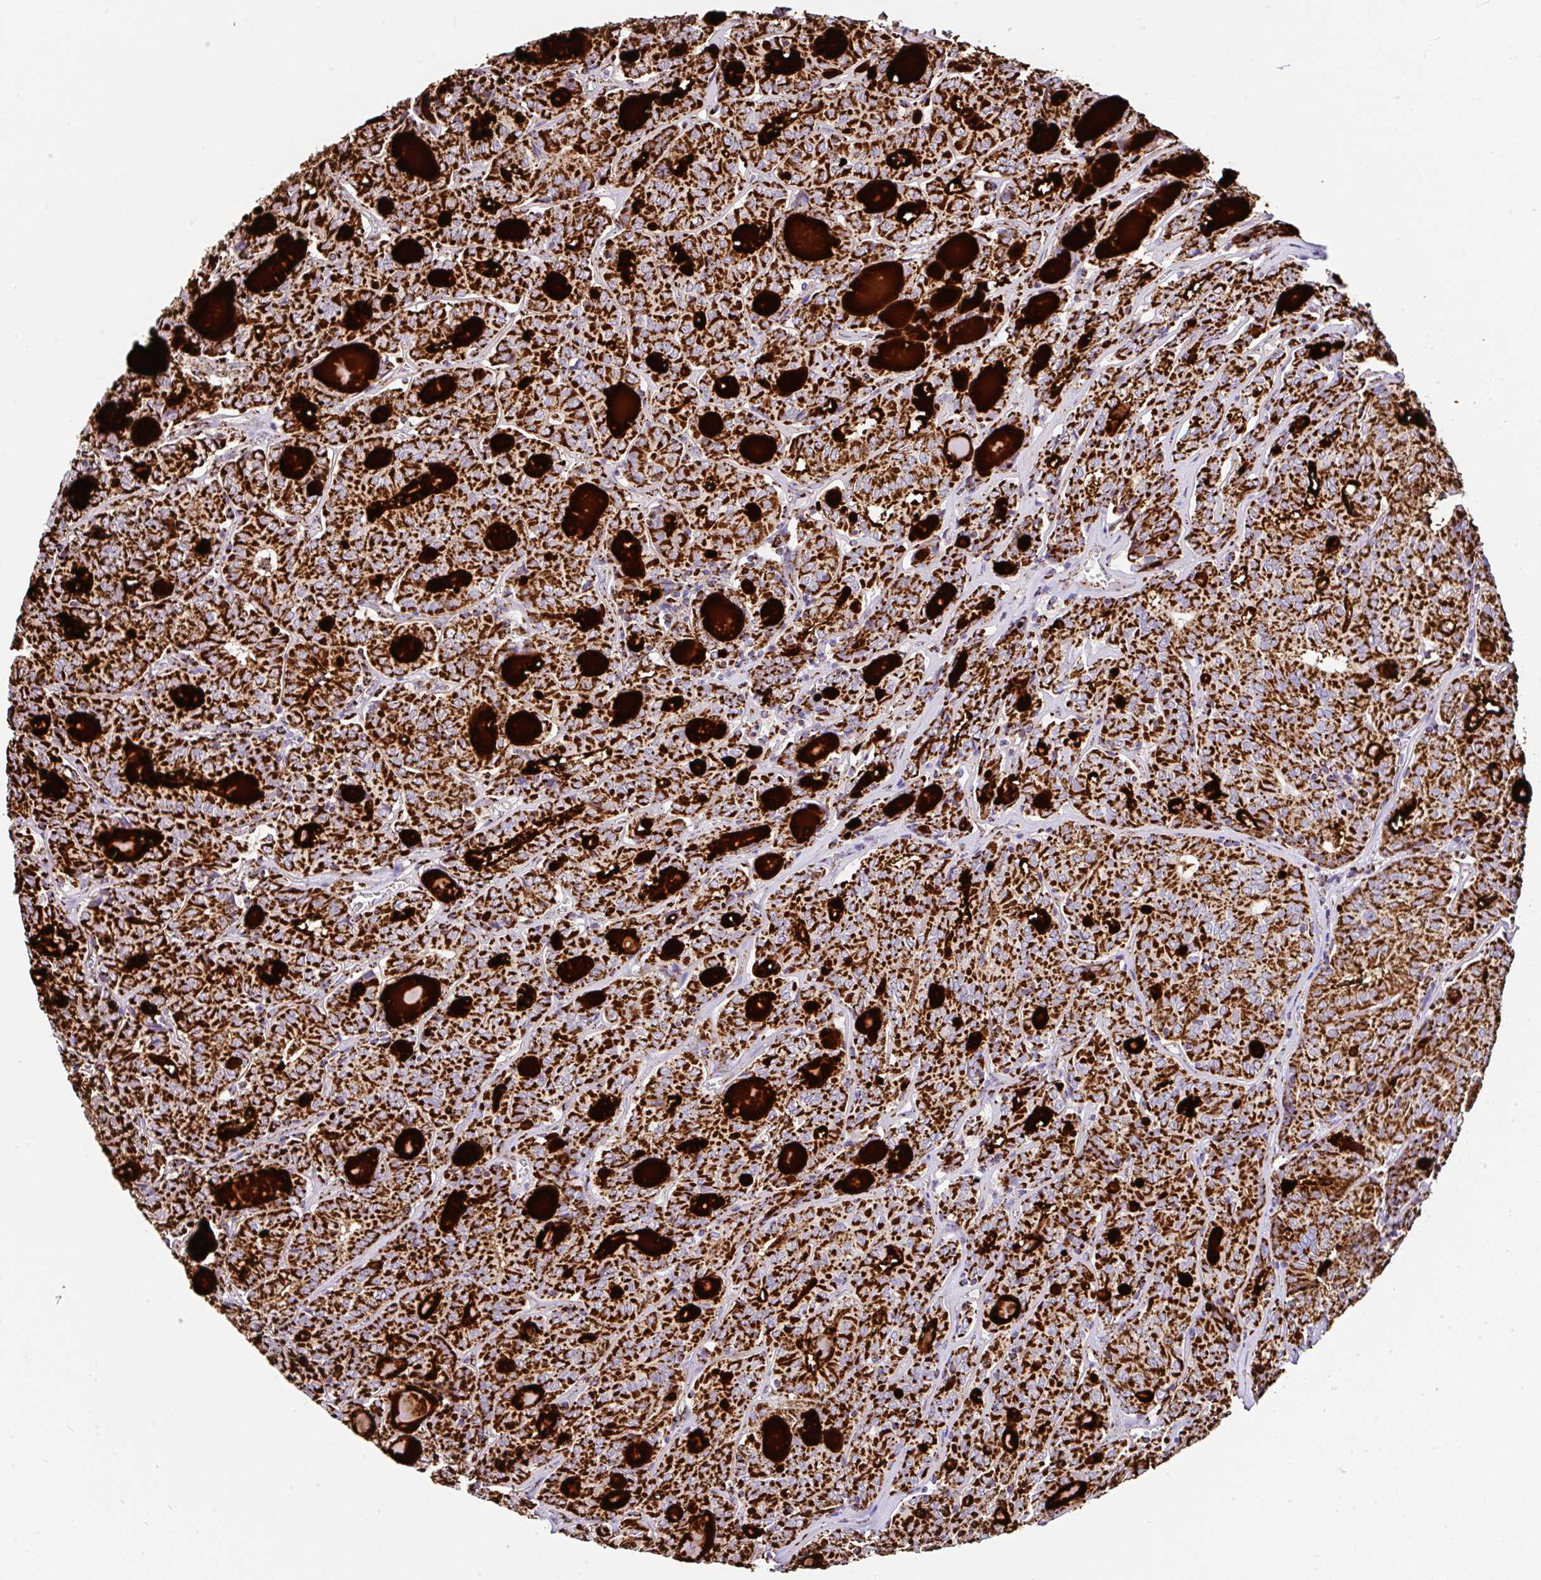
{"staining": {"intensity": "strong", "quantity": ">75%", "location": "cytoplasmic/membranous"}, "tissue": "thyroid cancer", "cell_type": "Tumor cells", "image_type": "cancer", "snomed": [{"axis": "morphology", "description": "Papillary adenocarcinoma, NOS"}, {"axis": "topography", "description": "Thyroid gland"}], "caption": "High-power microscopy captured an IHC image of thyroid cancer, revealing strong cytoplasmic/membranous expression in approximately >75% of tumor cells. The staining was performed using DAB, with brown indicating positive protein expression. Nuclei are stained blue with hematoxylin.", "gene": "ANKRD33B", "patient": {"sex": "female", "age": 72}}